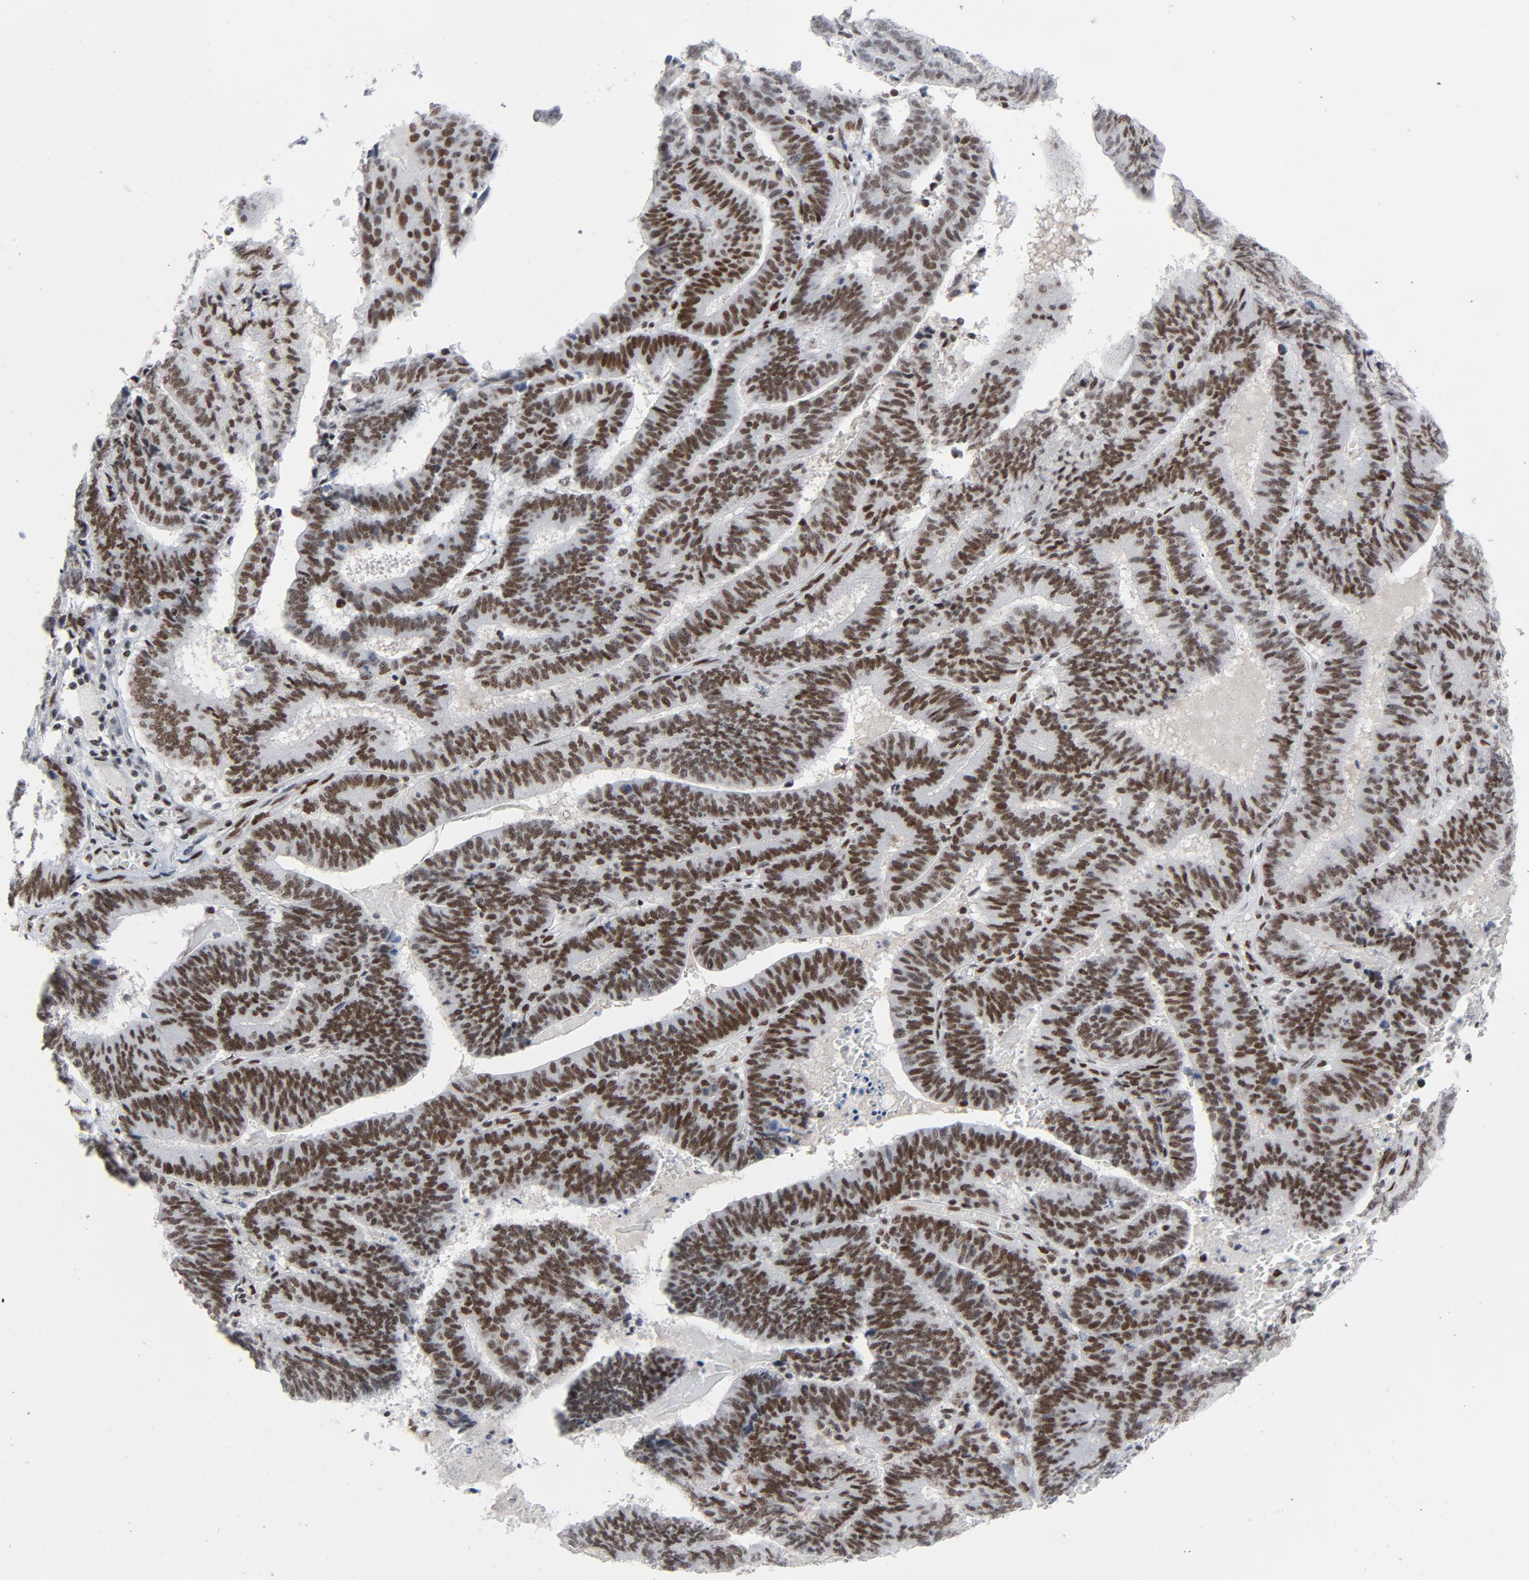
{"staining": {"intensity": "moderate", "quantity": ">75%", "location": "nuclear"}, "tissue": "endometrial cancer", "cell_type": "Tumor cells", "image_type": "cancer", "snomed": [{"axis": "morphology", "description": "Adenocarcinoma, NOS"}, {"axis": "topography", "description": "Uterus"}], "caption": "The micrograph reveals immunohistochemical staining of endometrial cancer (adenocarcinoma). There is moderate nuclear positivity is appreciated in approximately >75% of tumor cells.", "gene": "HSF1", "patient": {"sex": "female", "age": 83}}